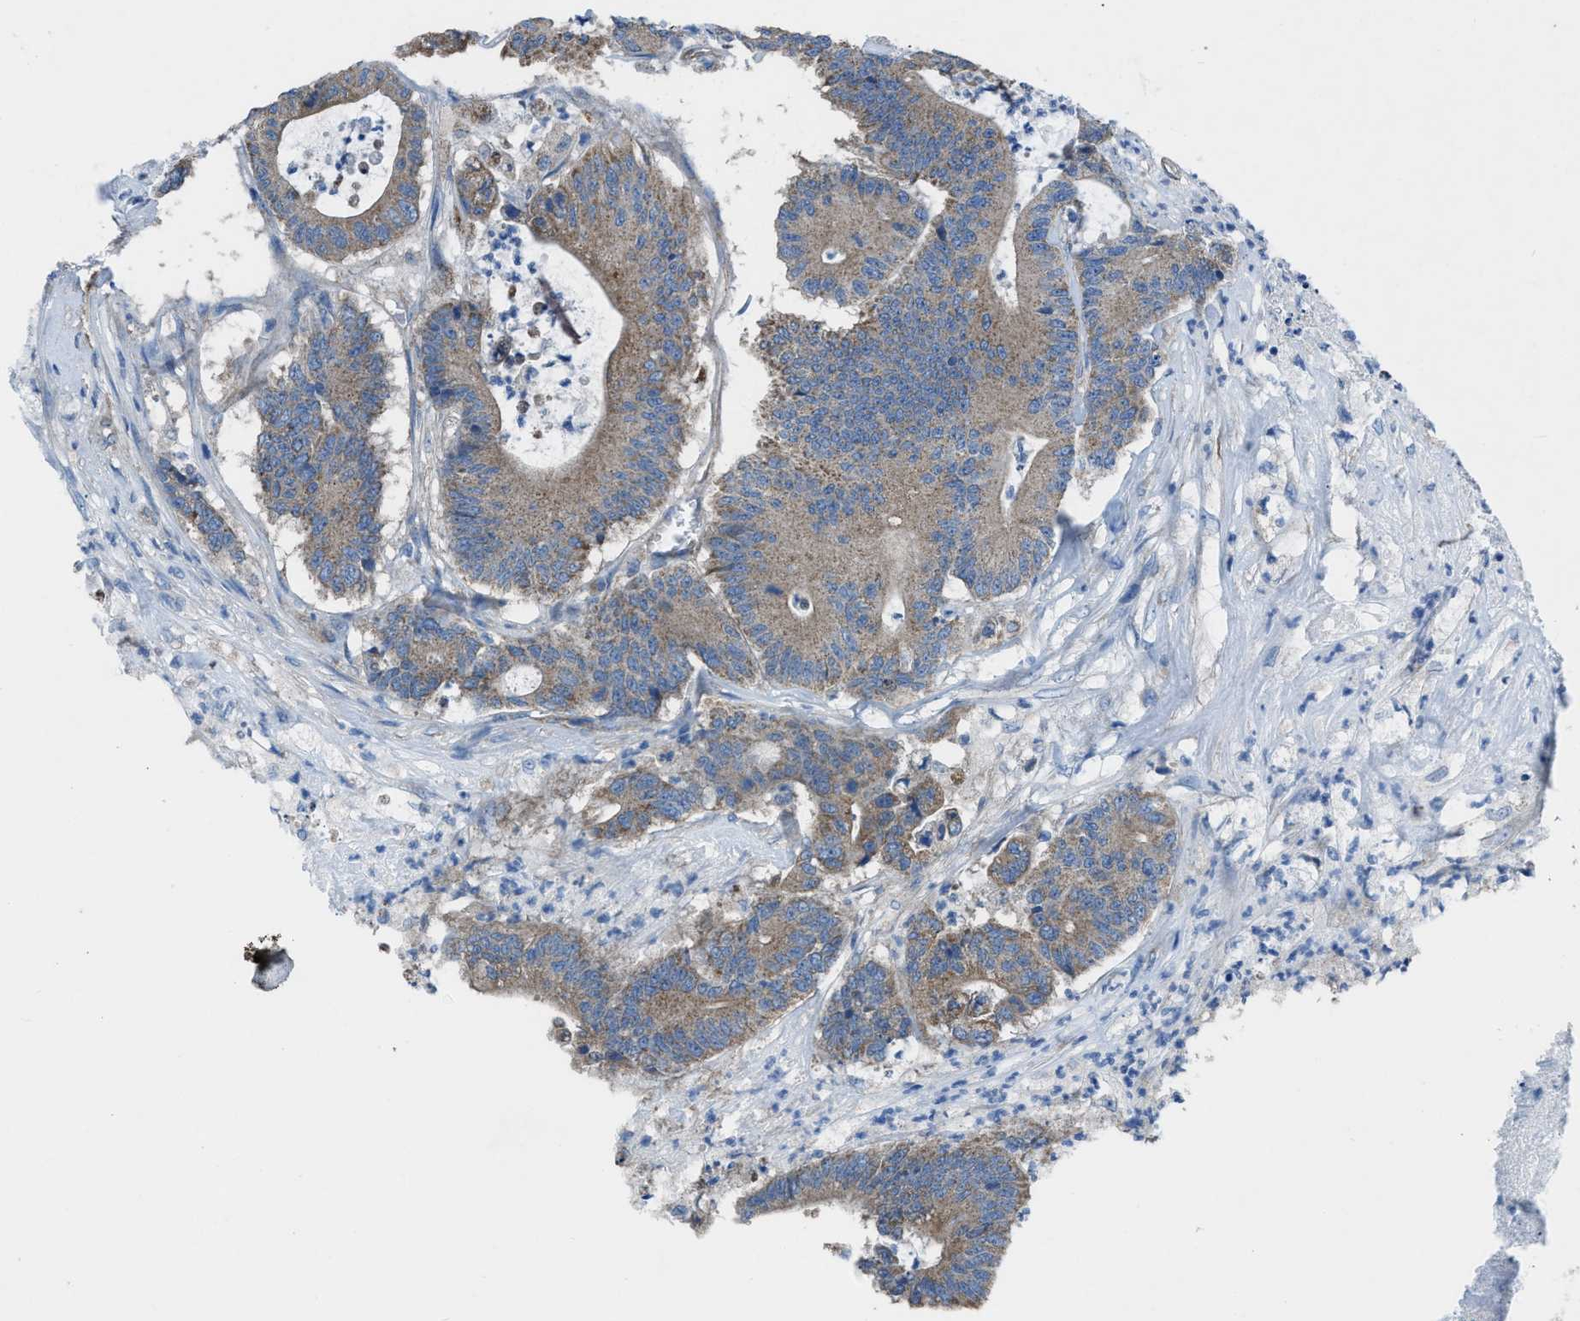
{"staining": {"intensity": "moderate", "quantity": ">75%", "location": "cytoplasmic/membranous"}, "tissue": "colorectal cancer", "cell_type": "Tumor cells", "image_type": "cancer", "snomed": [{"axis": "morphology", "description": "Adenocarcinoma, NOS"}, {"axis": "topography", "description": "Colon"}], "caption": "High-power microscopy captured an IHC image of colorectal cancer, revealing moderate cytoplasmic/membranous positivity in about >75% of tumor cells. The protein of interest is stained brown, and the nuclei are stained in blue (DAB (3,3'-diaminobenzidine) IHC with brightfield microscopy, high magnification).", "gene": "DOLPP1", "patient": {"sex": "female", "age": 84}}